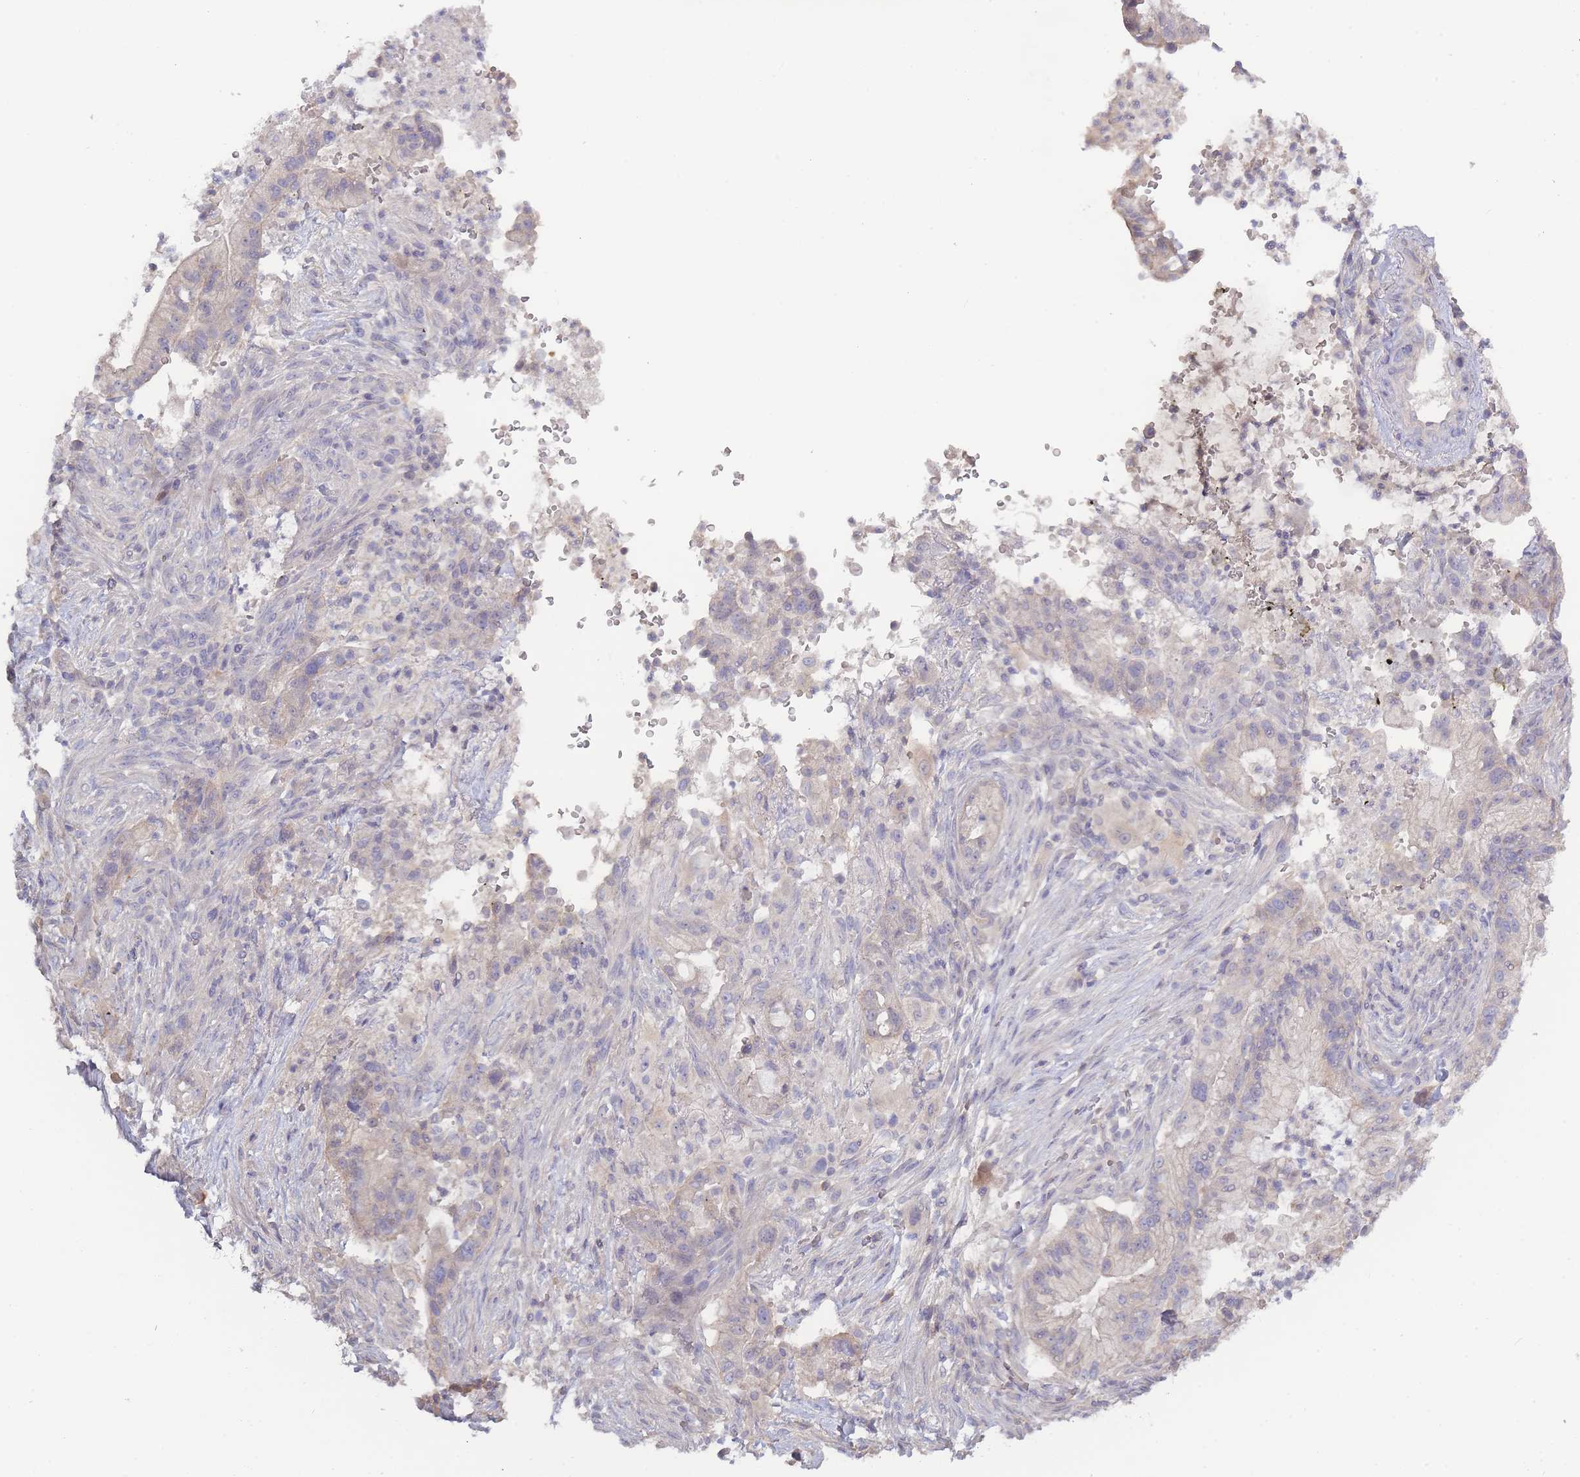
{"staining": {"intensity": "negative", "quantity": "none", "location": "none"}, "tissue": "pancreatic cancer", "cell_type": "Tumor cells", "image_type": "cancer", "snomed": [{"axis": "morphology", "description": "Adenocarcinoma, NOS"}, {"axis": "topography", "description": "Pancreas"}], "caption": "The histopathology image demonstrates no significant staining in tumor cells of pancreatic cancer.", "gene": "SPHKAP", "patient": {"sex": "male", "age": 44}}